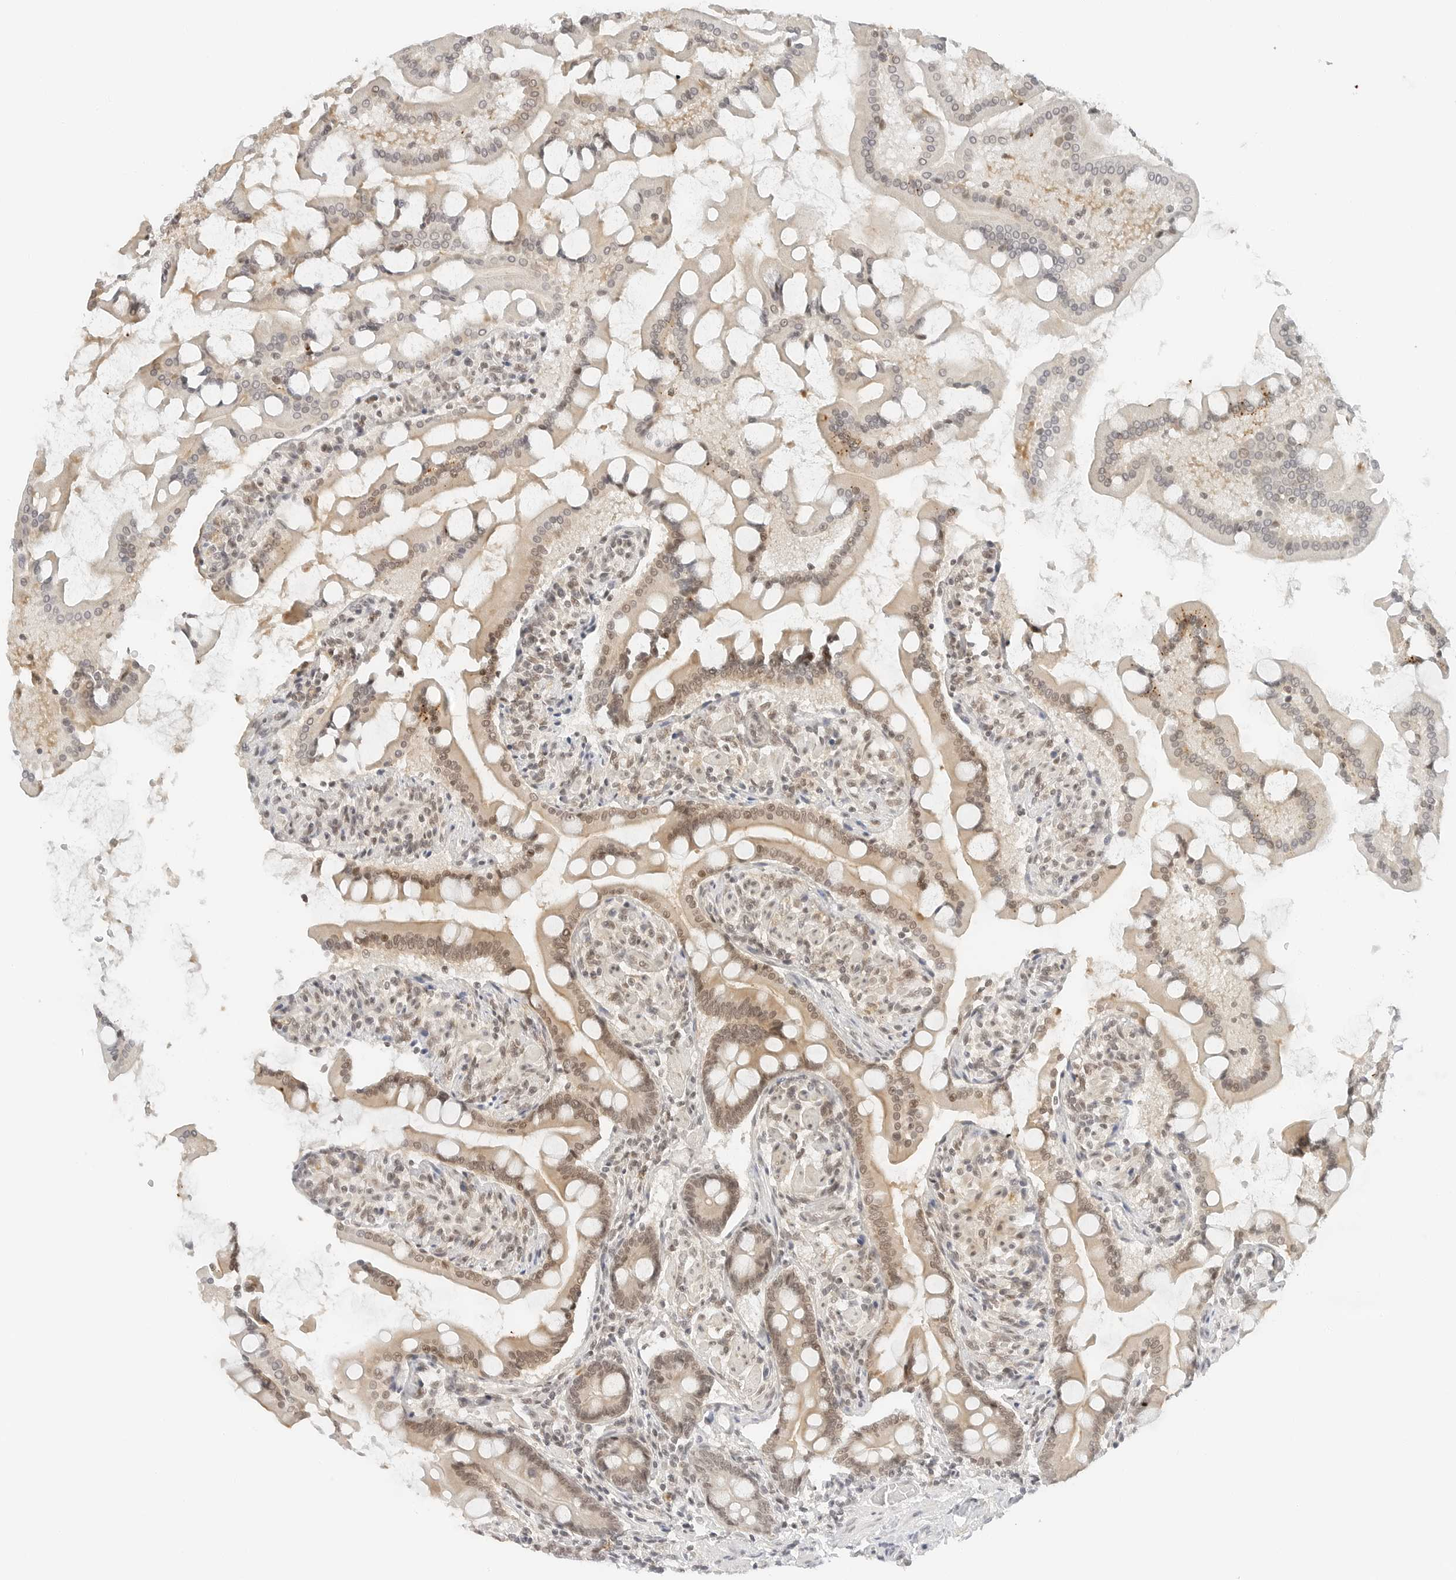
{"staining": {"intensity": "weak", "quantity": ">75%", "location": "cytoplasmic/membranous,nuclear"}, "tissue": "small intestine", "cell_type": "Glandular cells", "image_type": "normal", "snomed": [{"axis": "morphology", "description": "Normal tissue, NOS"}, {"axis": "topography", "description": "Small intestine"}], "caption": "Small intestine stained with DAB (3,3'-diaminobenzidine) immunohistochemistry demonstrates low levels of weak cytoplasmic/membranous,nuclear expression in approximately >75% of glandular cells. Immunohistochemistry stains the protein in brown and the nuclei are stained blue.", "gene": "NEO1", "patient": {"sex": "male", "age": 41}}